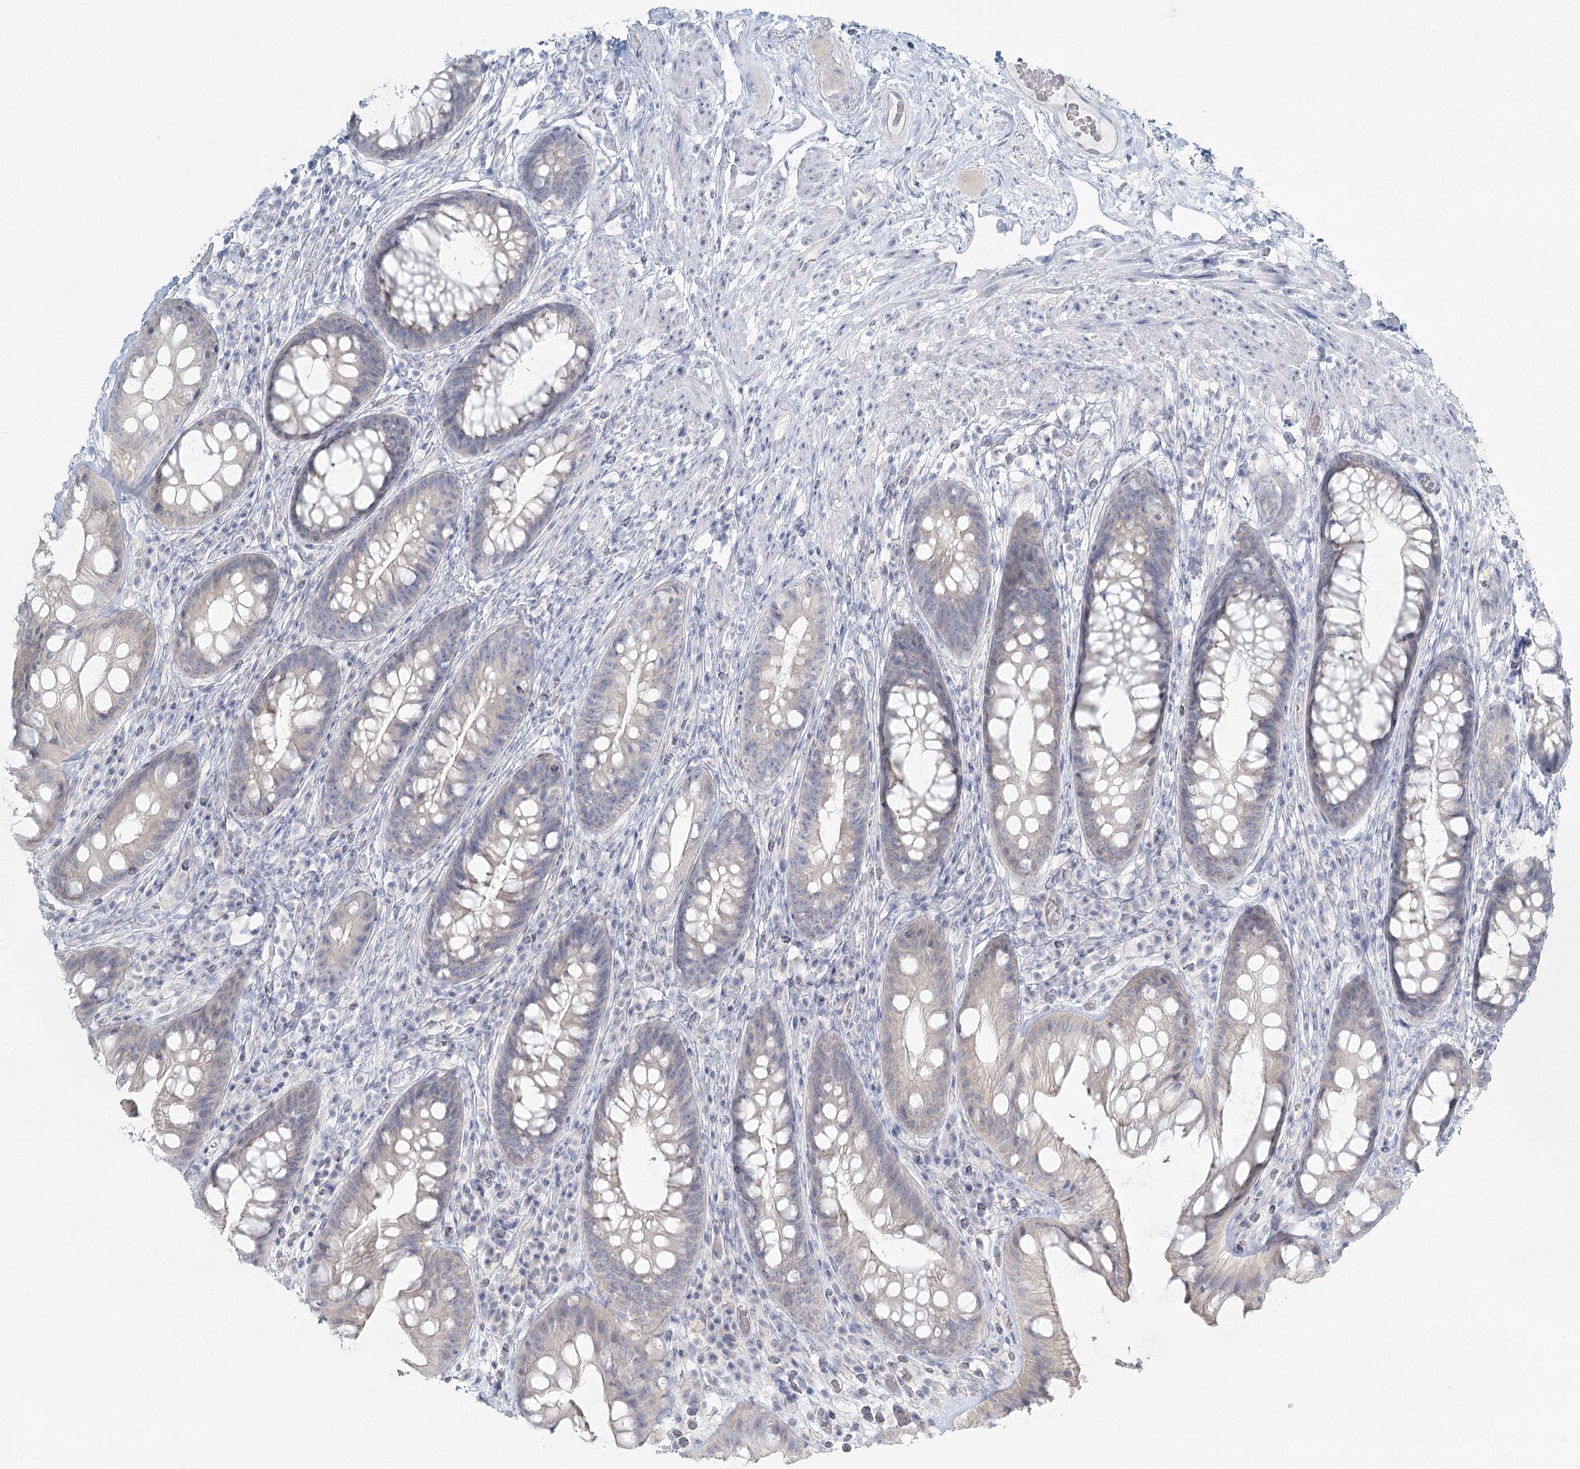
{"staining": {"intensity": "negative", "quantity": "none", "location": "none"}, "tissue": "rectum", "cell_type": "Glandular cells", "image_type": "normal", "snomed": [{"axis": "morphology", "description": "Normal tissue, NOS"}, {"axis": "topography", "description": "Rectum"}], "caption": "Unremarkable rectum was stained to show a protein in brown. There is no significant staining in glandular cells. Nuclei are stained in blue.", "gene": "LRP2BP", "patient": {"sex": "male", "age": 74}}